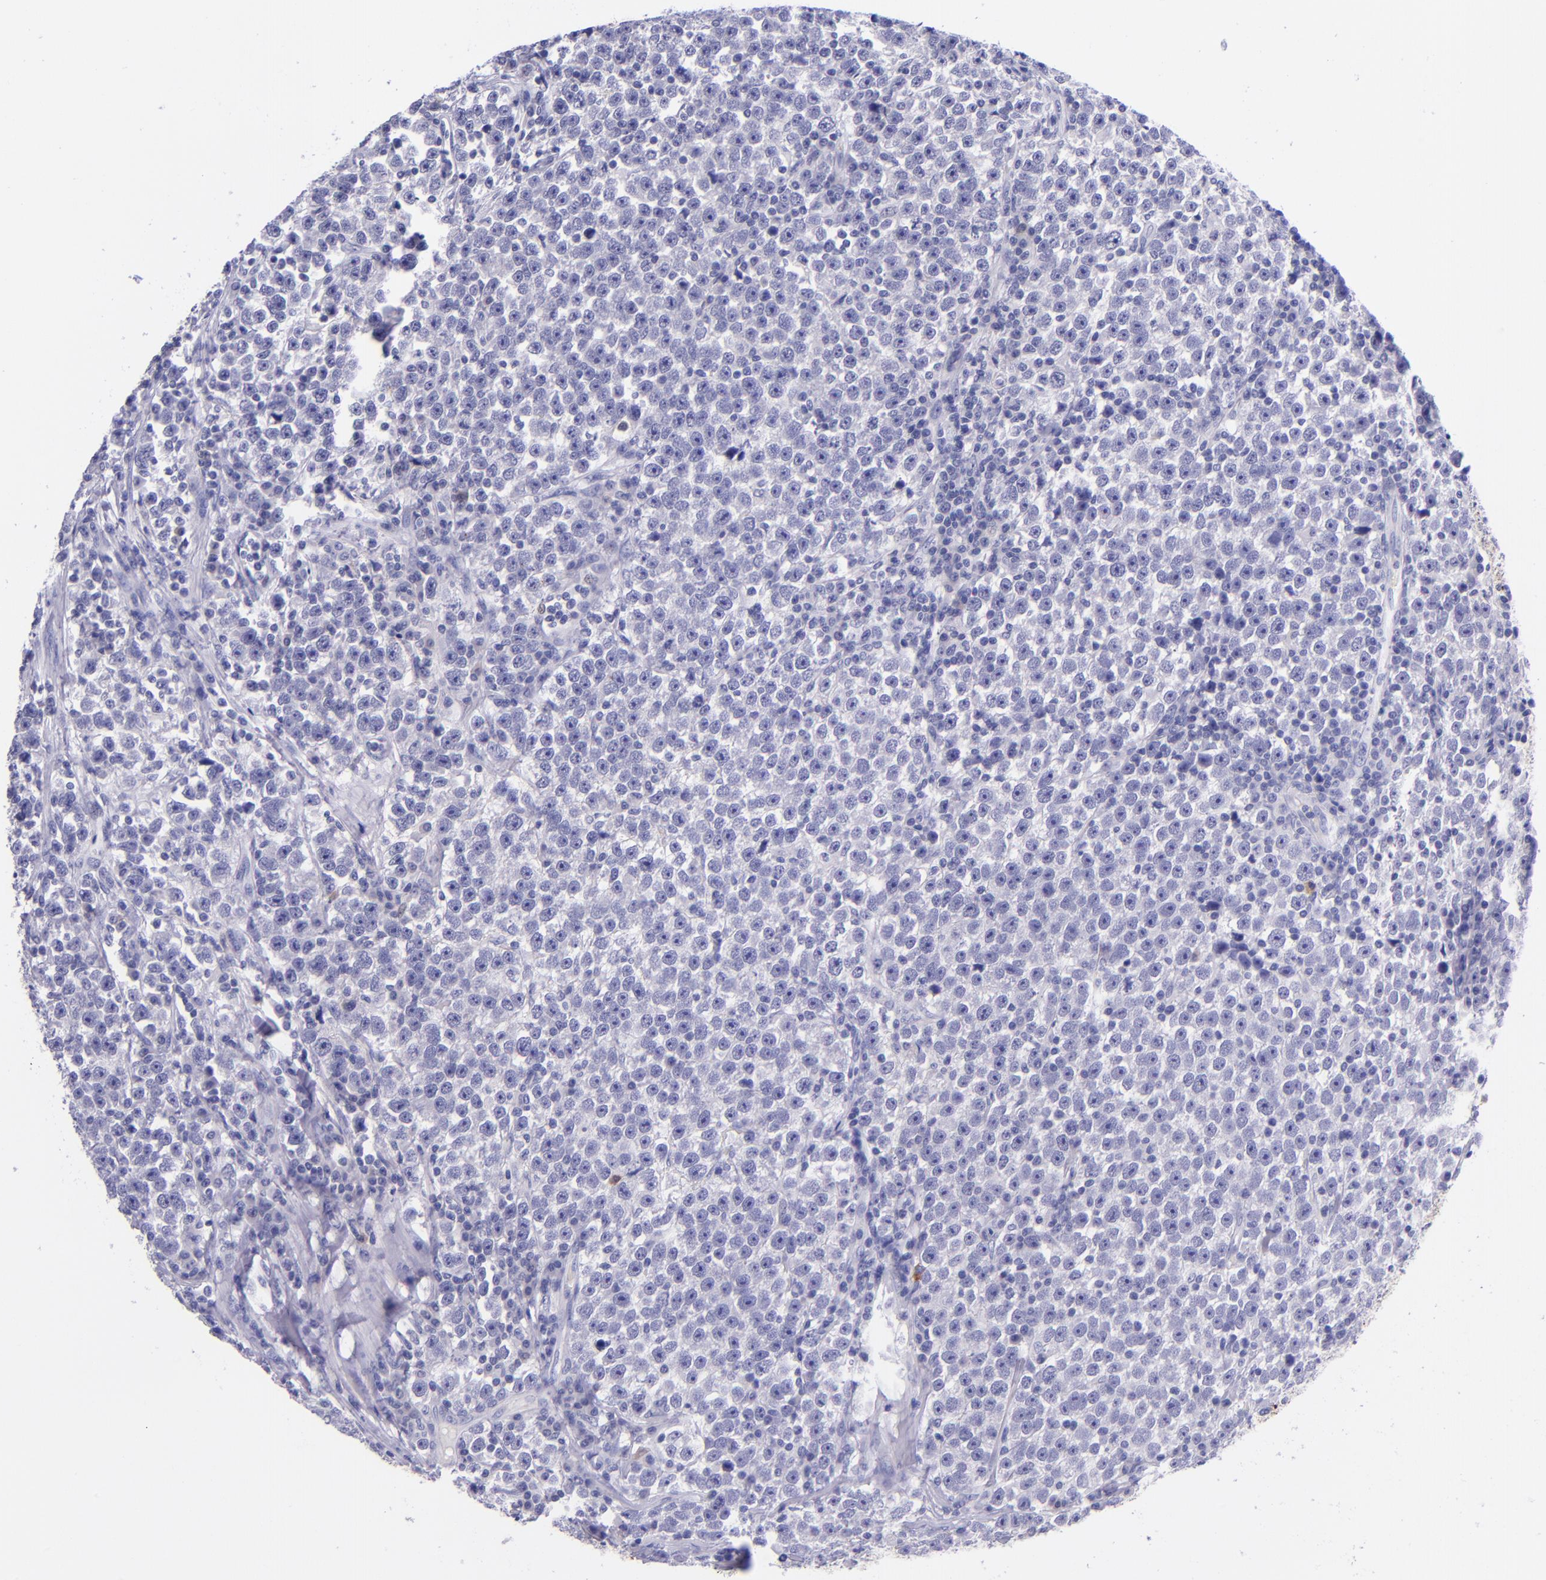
{"staining": {"intensity": "negative", "quantity": "none", "location": "none"}, "tissue": "testis cancer", "cell_type": "Tumor cells", "image_type": "cancer", "snomed": [{"axis": "morphology", "description": "Seminoma, NOS"}, {"axis": "topography", "description": "Testis"}], "caption": "This photomicrograph is of testis seminoma stained with immunohistochemistry (IHC) to label a protein in brown with the nuclei are counter-stained blue. There is no positivity in tumor cells. (DAB (3,3'-diaminobenzidine) IHC visualized using brightfield microscopy, high magnification).", "gene": "KRT4", "patient": {"sex": "male", "age": 43}}